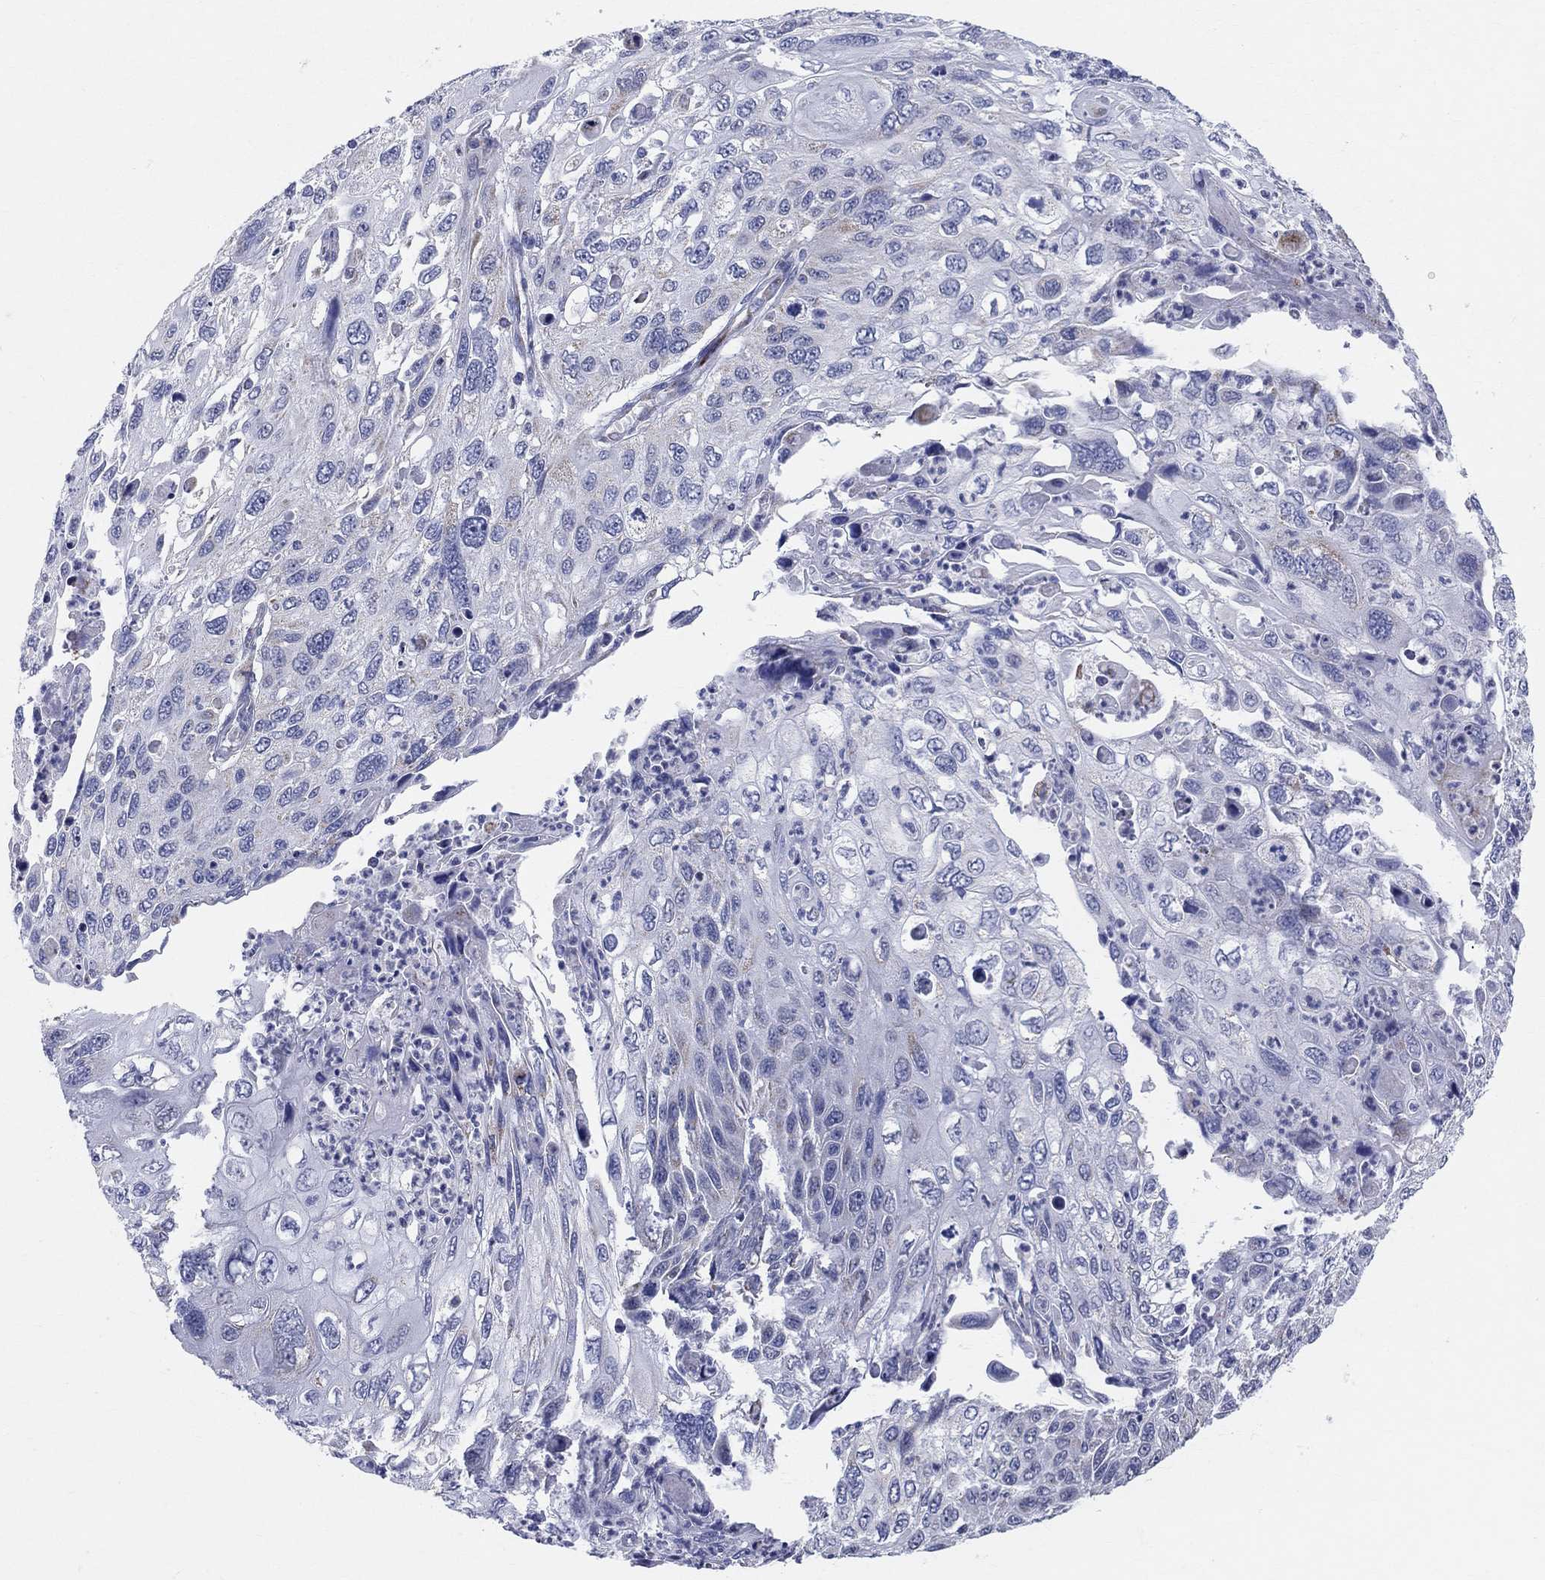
{"staining": {"intensity": "moderate", "quantity": "<25%", "location": "cytoplasmic/membranous"}, "tissue": "cervical cancer", "cell_type": "Tumor cells", "image_type": "cancer", "snomed": [{"axis": "morphology", "description": "Squamous cell carcinoma, NOS"}, {"axis": "topography", "description": "Cervix"}], "caption": "Human cervical squamous cell carcinoma stained with a protein marker reveals moderate staining in tumor cells.", "gene": "KISS1R", "patient": {"sex": "female", "age": 70}}